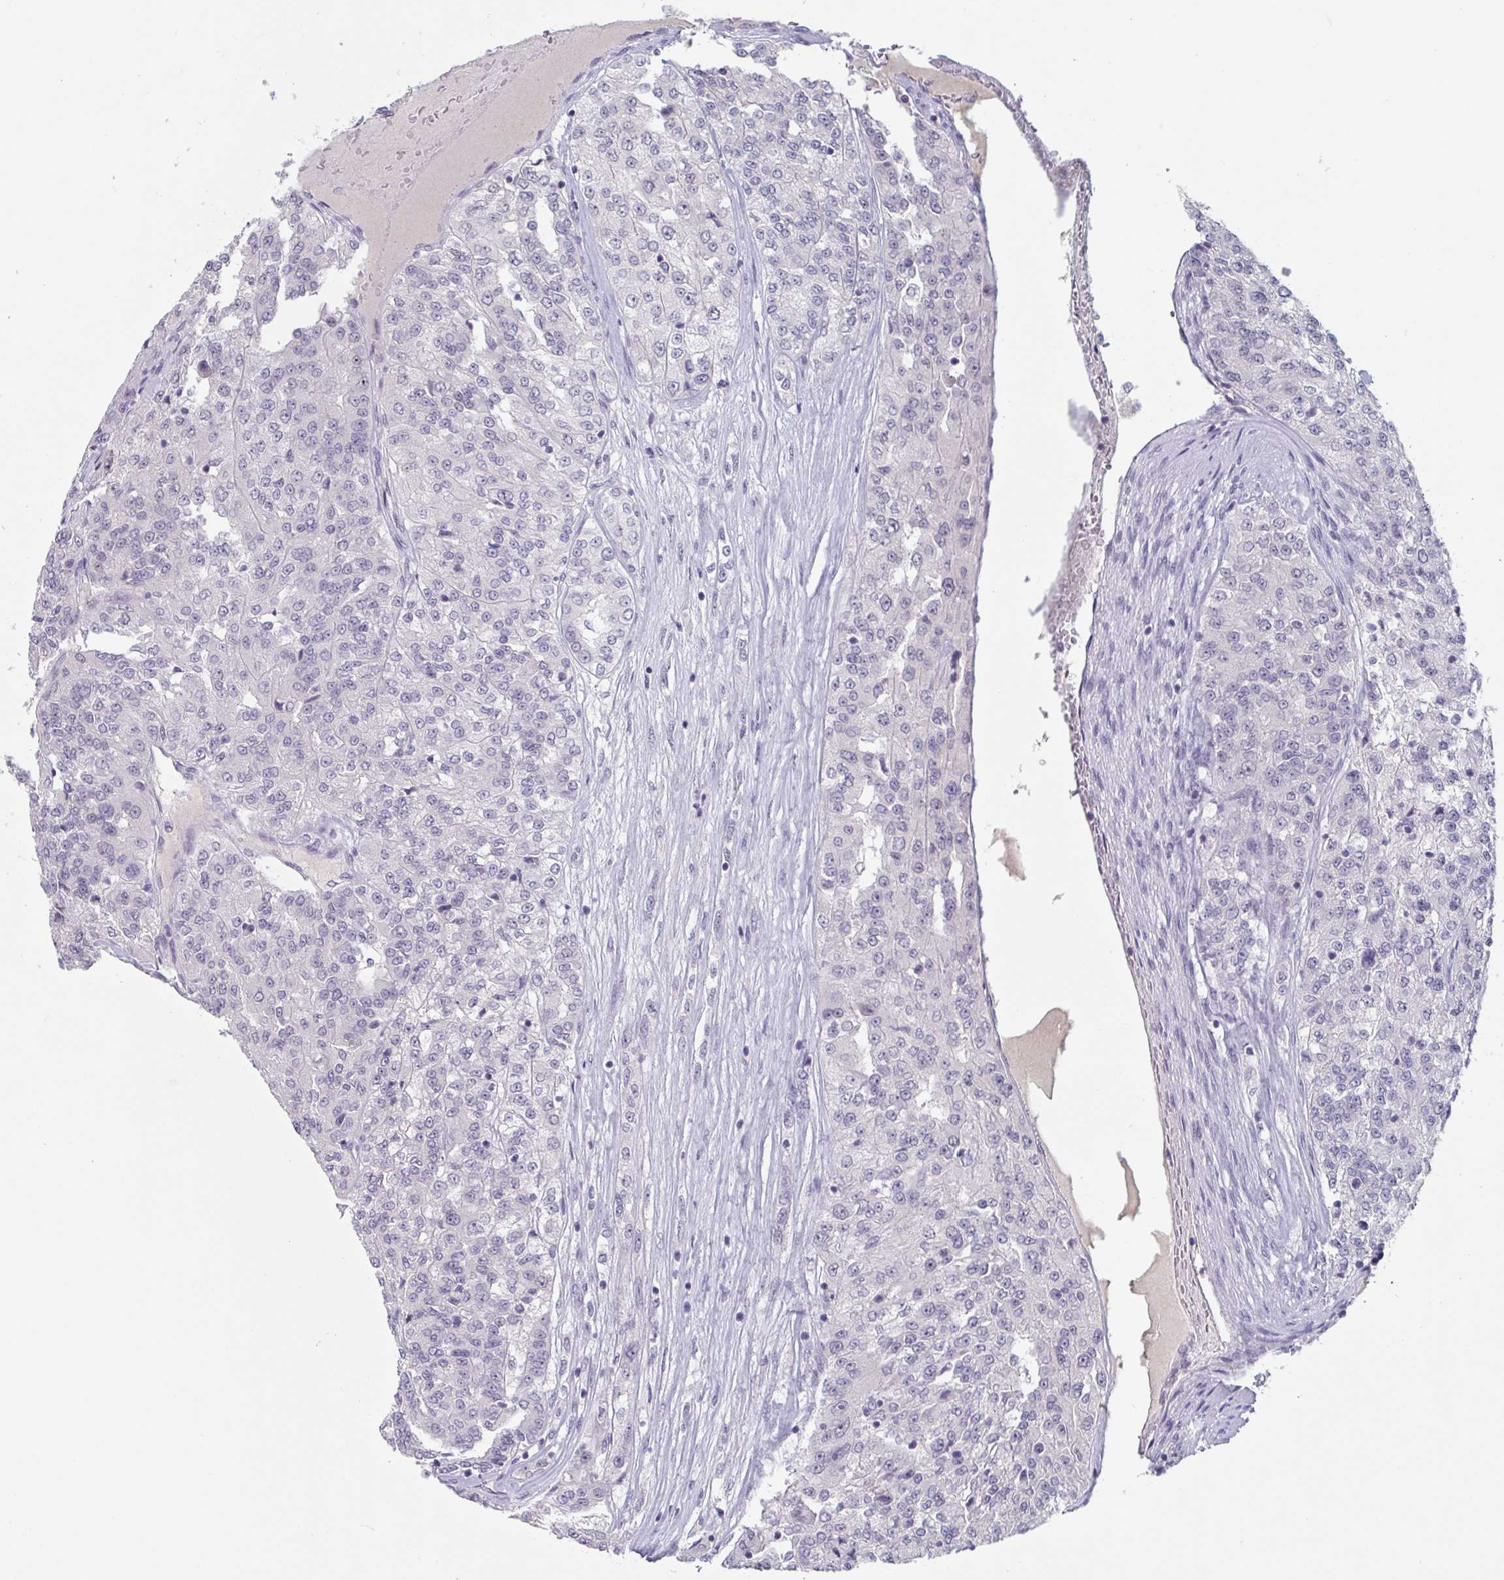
{"staining": {"intensity": "negative", "quantity": "none", "location": "none"}, "tissue": "renal cancer", "cell_type": "Tumor cells", "image_type": "cancer", "snomed": [{"axis": "morphology", "description": "Adenocarcinoma, NOS"}, {"axis": "topography", "description": "Kidney"}], "caption": "Tumor cells show no significant positivity in adenocarcinoma (renal).", "gene": "KDM4D", "patient": {"sex": "female", "age": 63}}